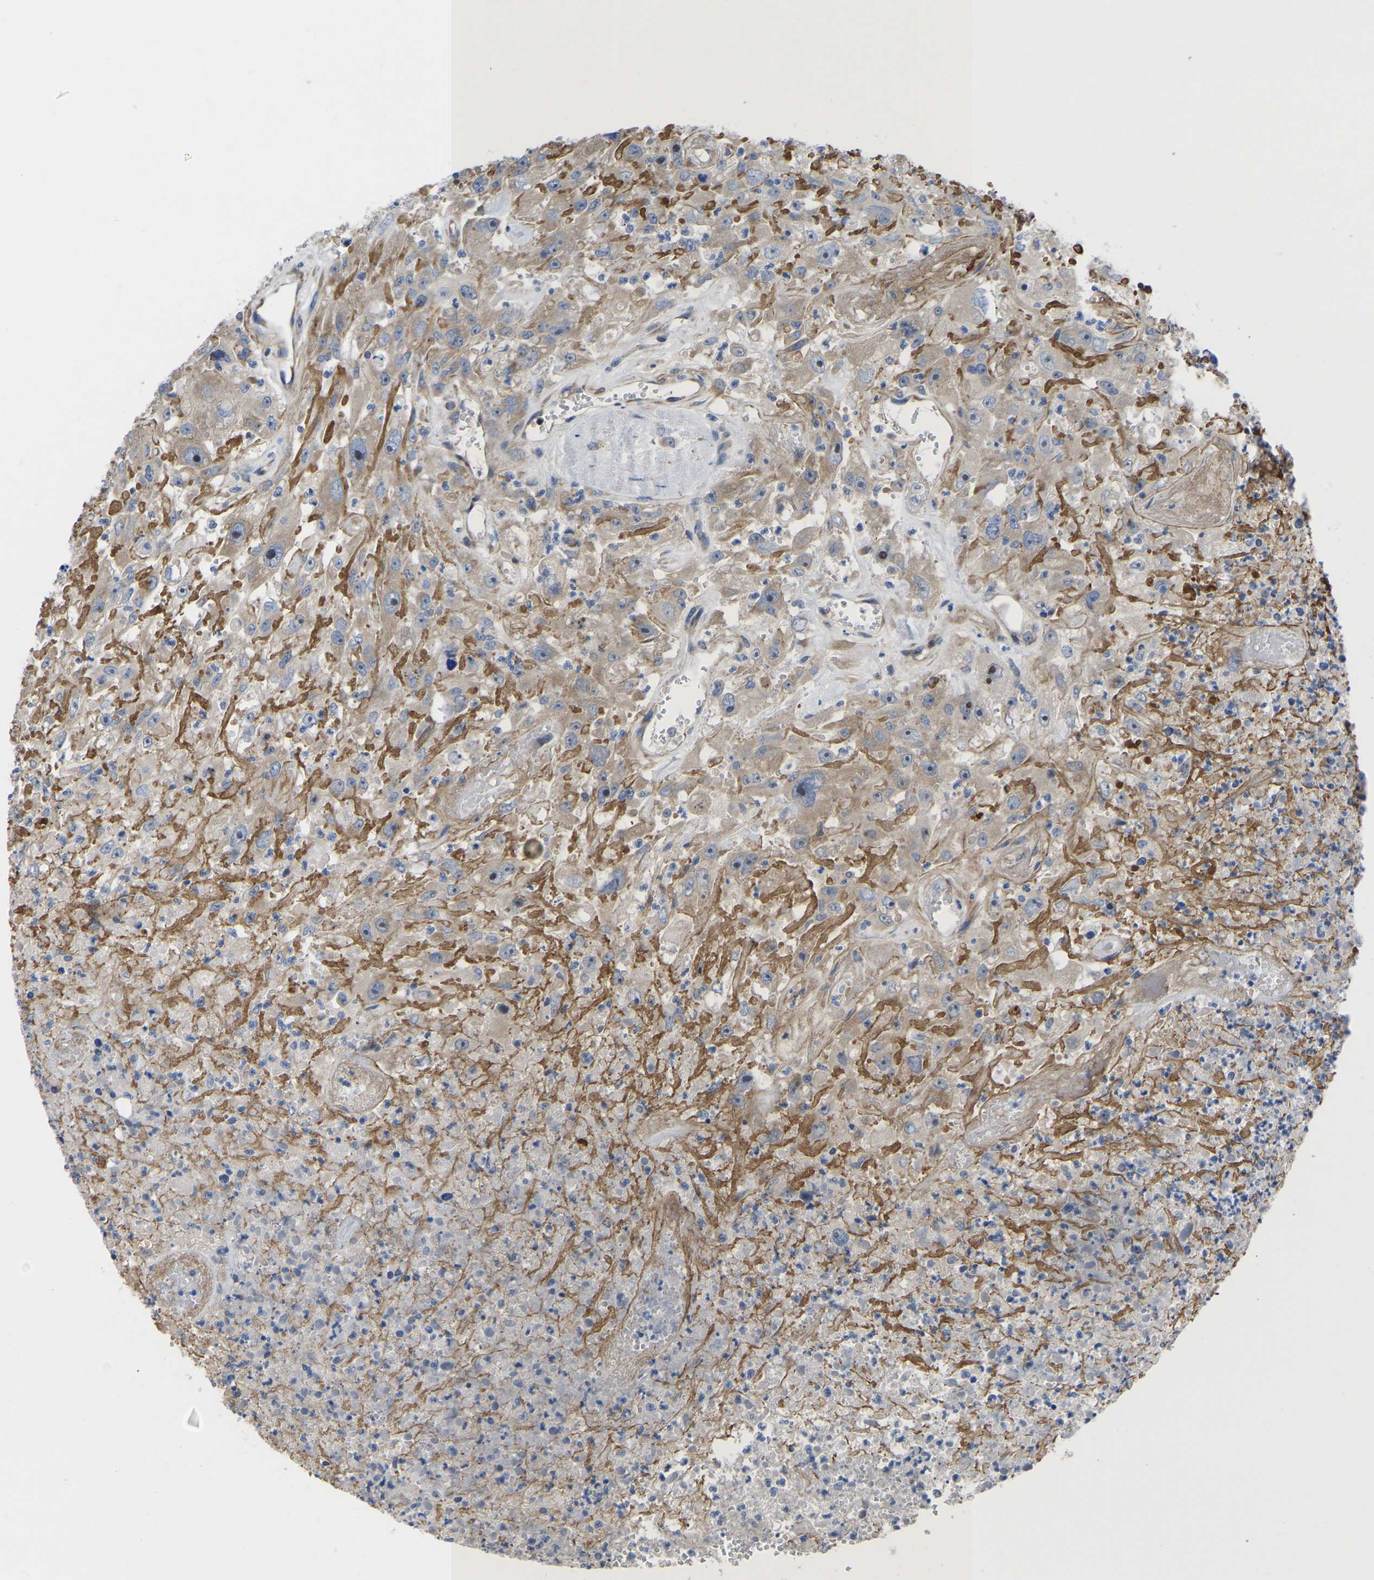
{"staining": {"intensity": "moderate", "quantity": "25%-75%", "location": "nuclear"}, "tissue": "urothelial cancer", "cell_type": "Tumor cells", "image_type": "cancer", "snomed": [{"axis": "morphology", "description": "Urothelial carcinoma, High grade"}, {"axis": "topography", "description": "Urinary bladder"}], "caption": "Urothelial cancer tissue exhibits moderate nuclear expression in about 25%-75% of tumor cells", "gene": "ABCA10", "patient": {"sex": "male", "age": 46}}